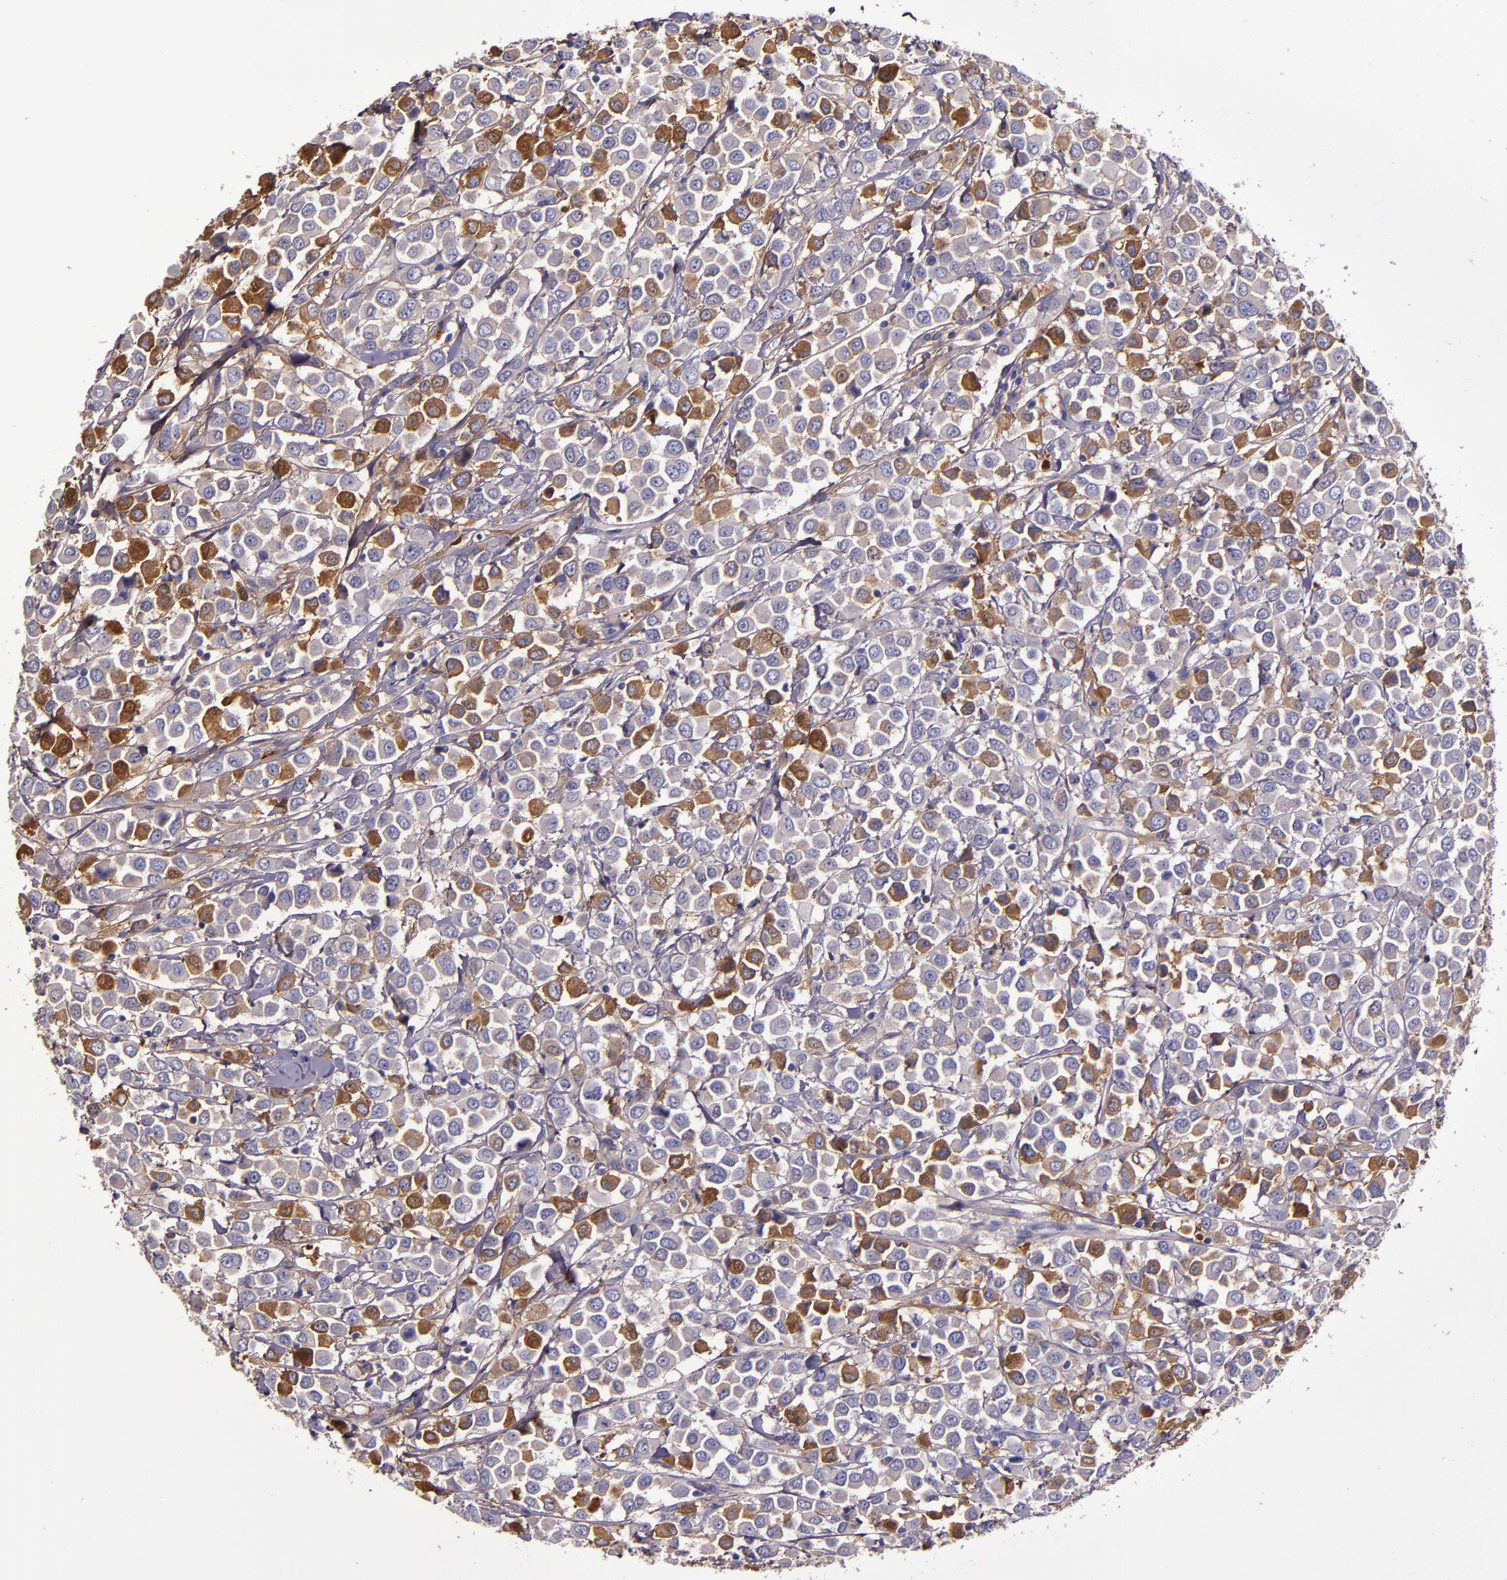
{"staining": {"intensity": "strong", "quantity": "25%-75%", "location": "cytoplasmic/membranous"}, "tissue": "breast cancer", "cell_type": "Tumor cells", "image_type": "cancer", "snomed": [{"axis": "morphology", "description": "Duct carcinoma"}, {"axis": "topography", "description": "Breast"}], "caption": "This is an image of immunohistochemistry (IHC) staining of breast invasive ductal carcinoma, which shows strong staining in the cytoplasmic/membranous of tumor cells.", "gene": "CLEC3B", "patient": {"sex": "female", "age": 61}}